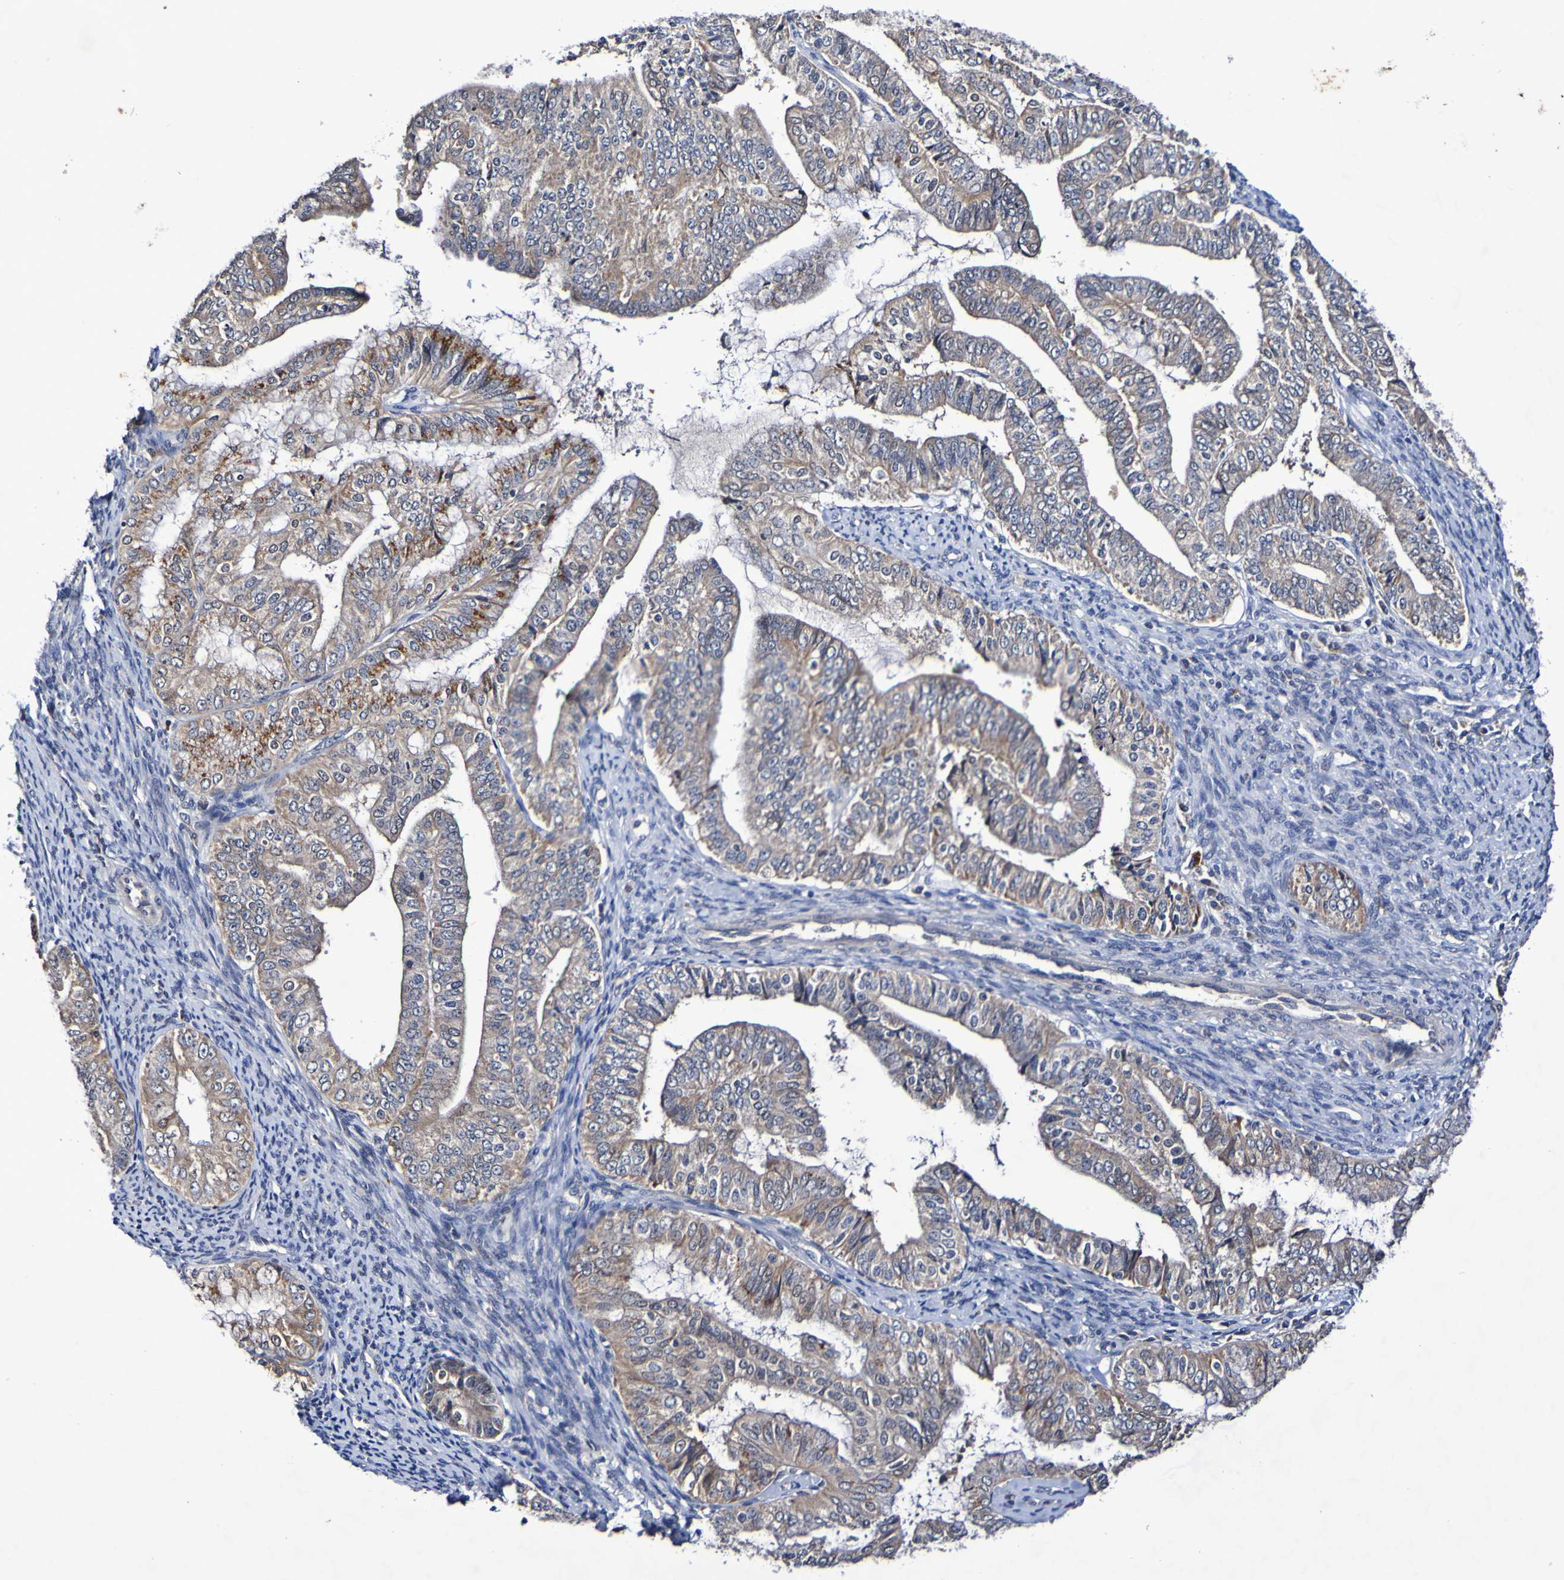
{"staining": {"intensity": "strong", "quantity": "<25%", "location": "cytoplasmic/membranous"}, "tissue": "endometrial cancer", "cell_type": "Tumor cells", "image_type": "cancer", "snomed": [{"axis": "morphology", "description": "Adenocarcinoma, NOS"}, {"axis": "topography", "description": "Endometrium"}], "caption": "Protein staining exhibits strong cytoplasmic/membranous staining in approximately <25% of tumor cells in adenocarcinoma (endometrial).", "gene": "PTP4A2", "patient": {"sex": "female", "age": 63}}